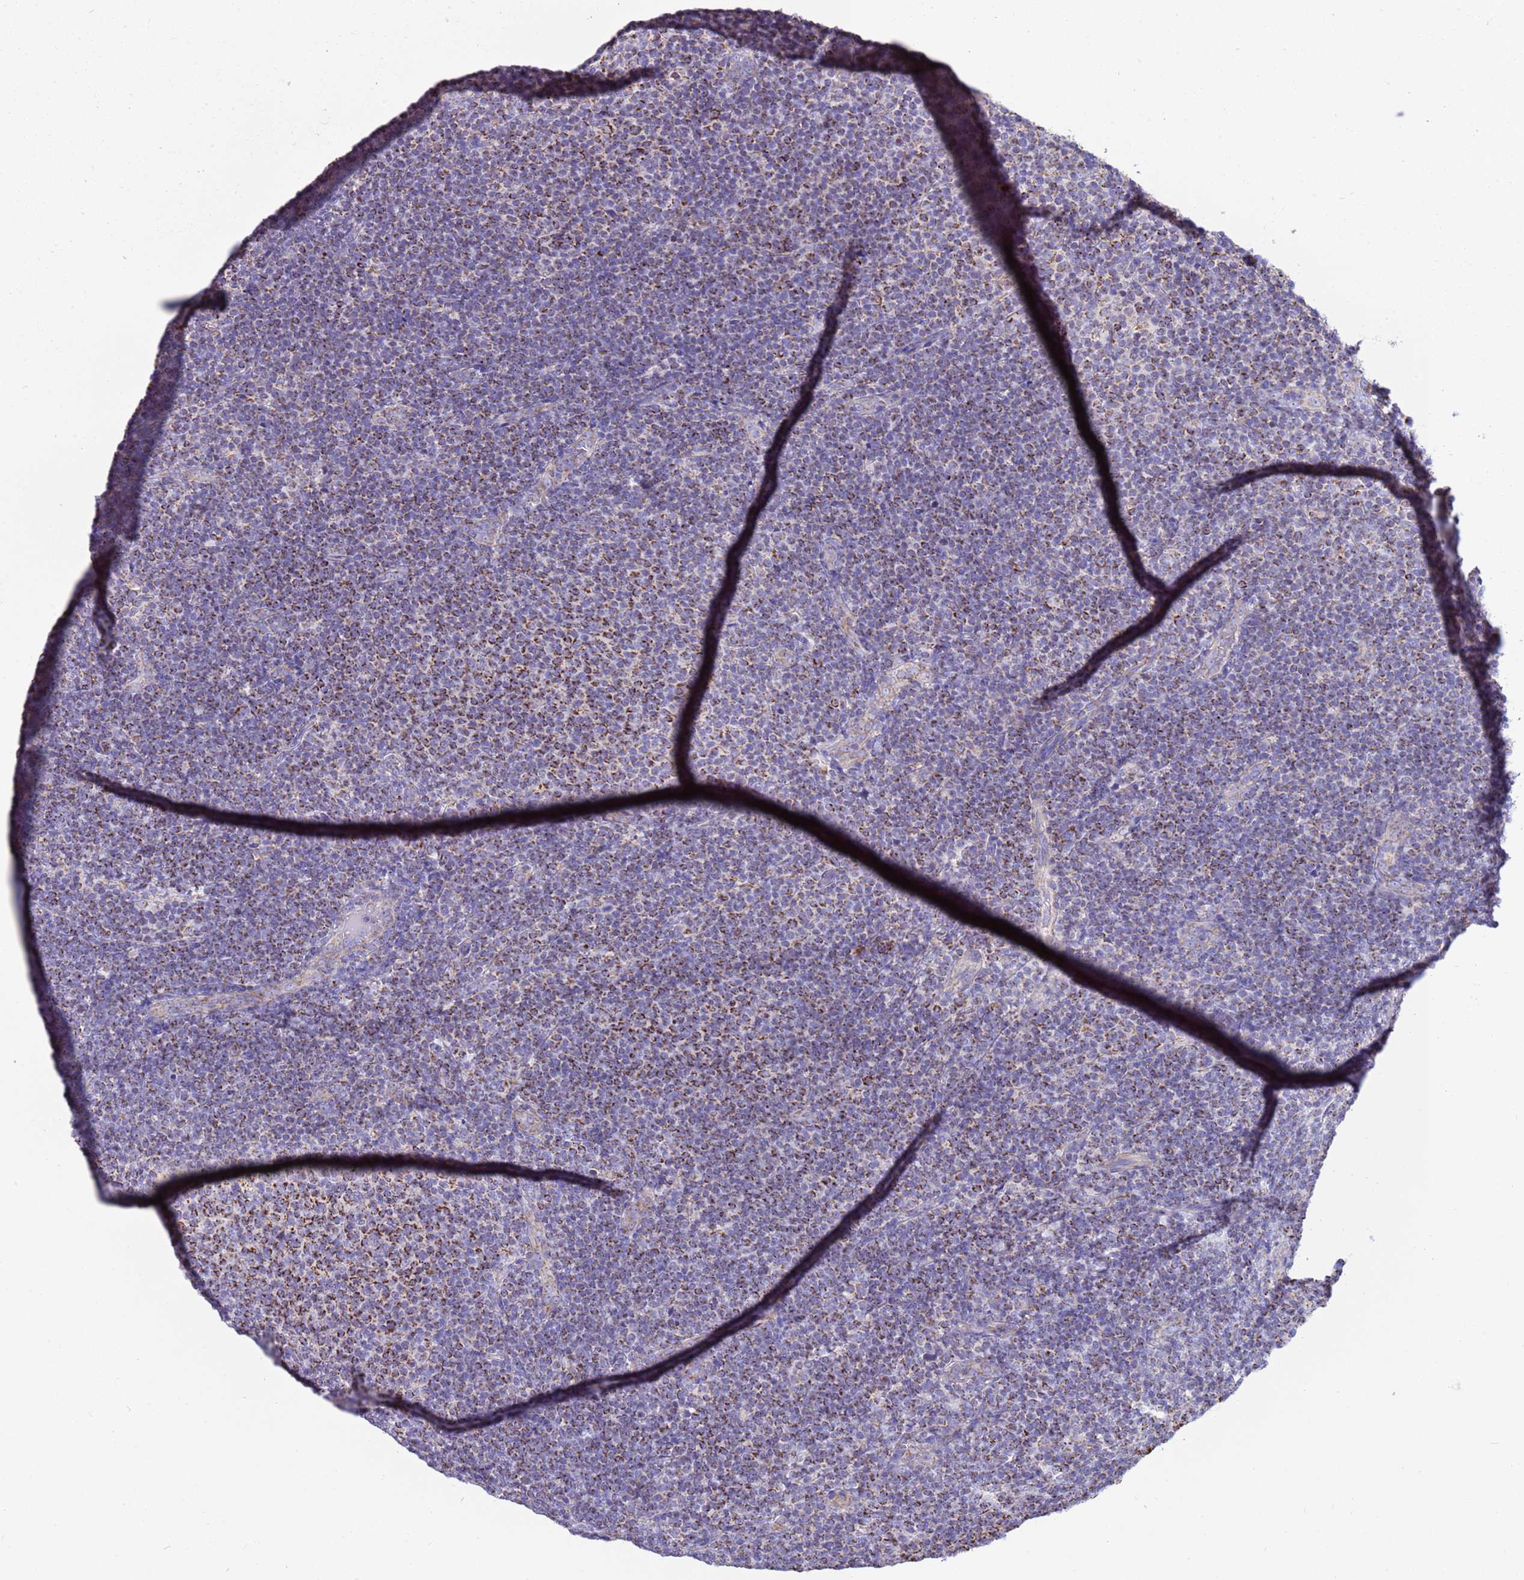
{"staining": {"intensity": "strong", "quantity": "25%-75%", "location": "cytoplasmic/membranous"}, "tissue": "lymphoma", "cell_type": "Tumor cells", "image_type": "cancer", "snomed": [{"axis": "morphology", "description": "Malignant lymphoma, non-Hodgkin's type, Low grade"}, {"axis": "topography", "description": "Lymph node"}], "caption": "This micrograph displays lymphoma stained with immunohistochemistry to label a protein in brown. The cytoplasmic/membranous of tumor cells show strong positivity for the protein. Nuclei are counter-stained blue.", "gene": "RNF165", "patient": {"sex": "male", "age": 66}}